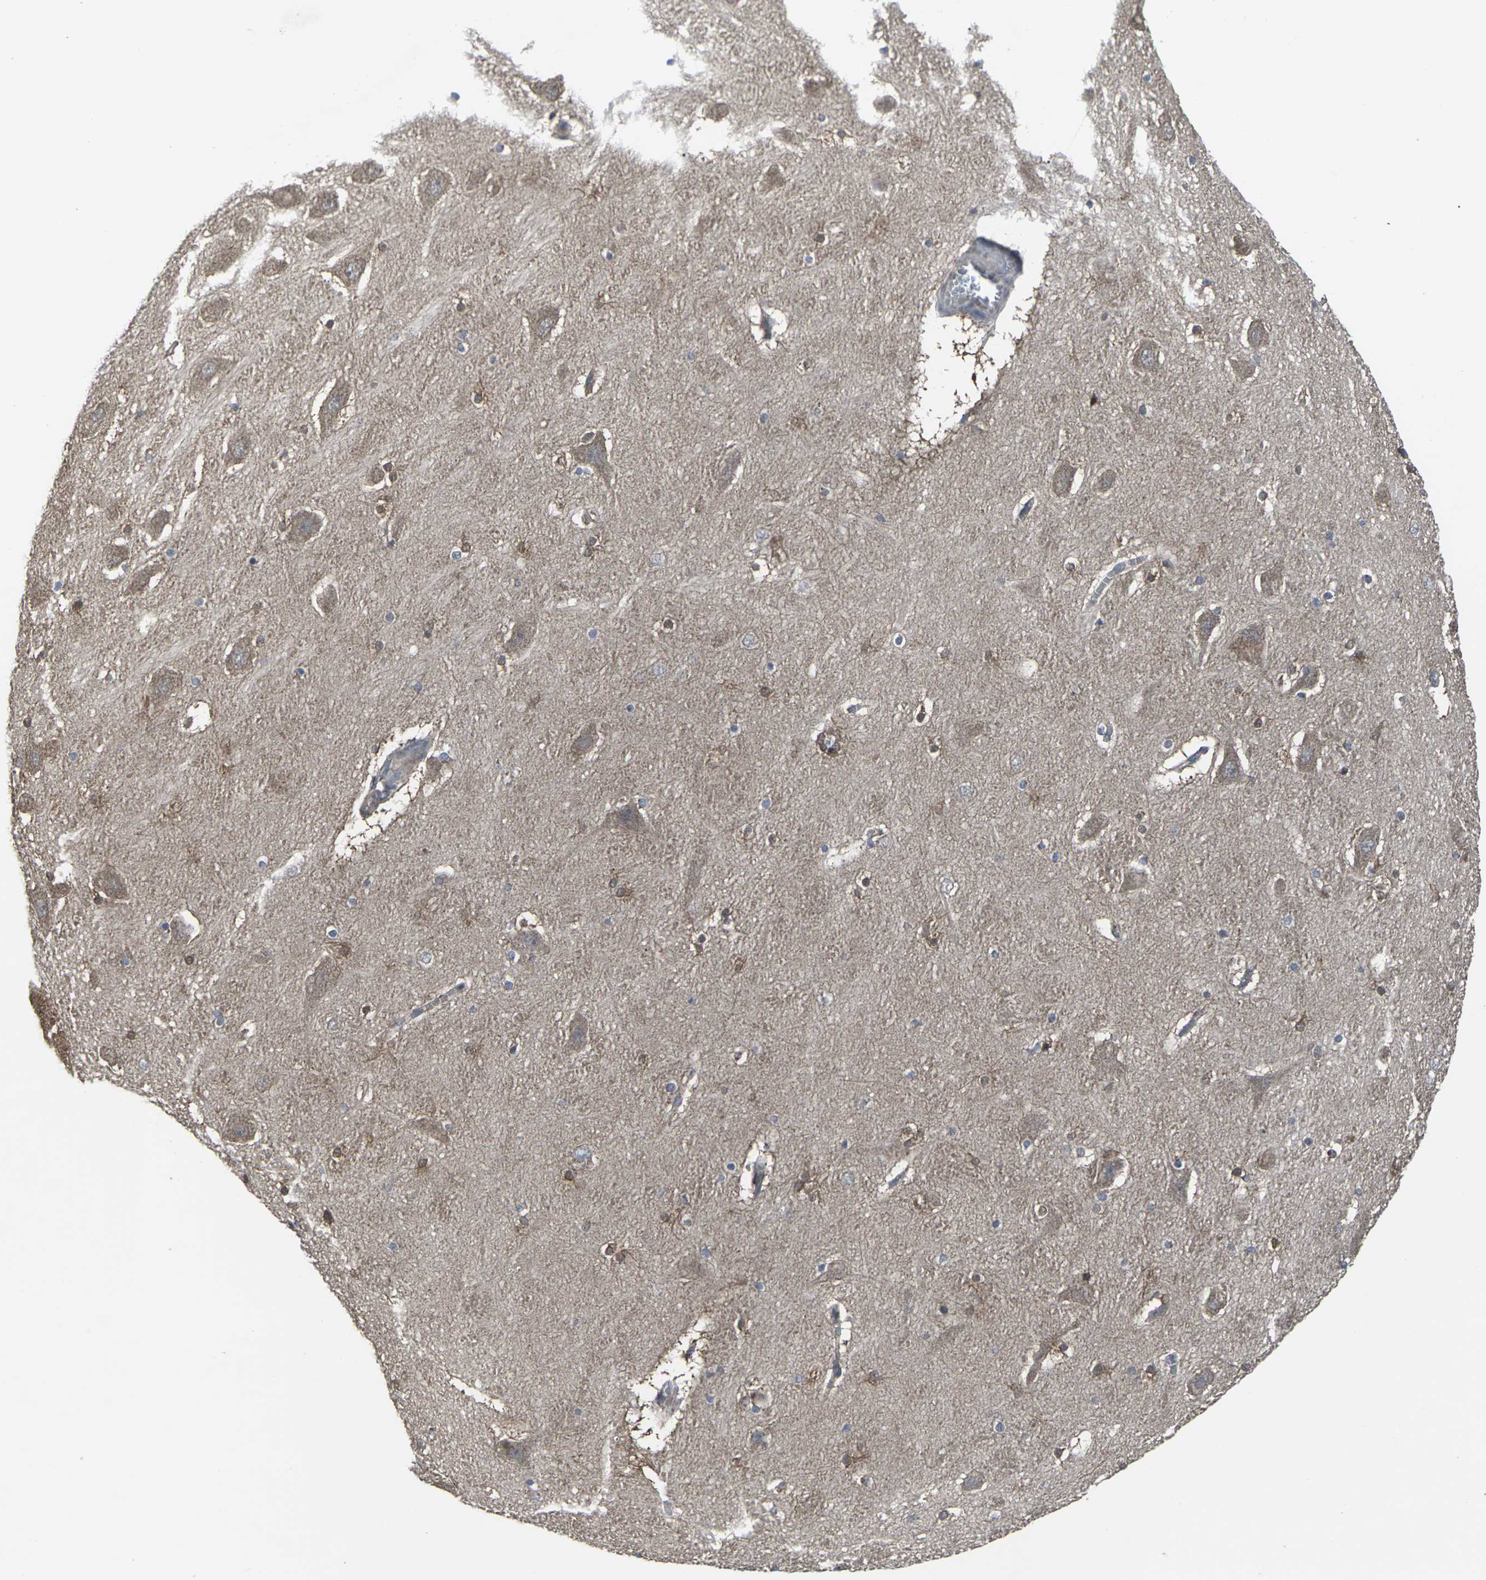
{"staining": {"intensity": "moderate", "quantity": "25%-75%", "location": "cytoplasmic/membranous"}, "tissue": "hippocampus", "cell_type": "Glial cells", "image_type": "normal", "snomed": [{"axis": "morphology", "description": "Normal tissue, NOS"}, {"axis": "topography", "description": "Hippocampus"}], "caption": "IHC image of benign hippocampus: human hippocampus stained using immunohistochemistry (IHC) shows medium levels of moderate protein expression localized specifically in the cytoplasmic/membranous of glial cells, appearing as a cytoplasmic/membranous brown color.", "gene": "MAPKAPK2", "patient": {"sex": "male", "age": 45}}